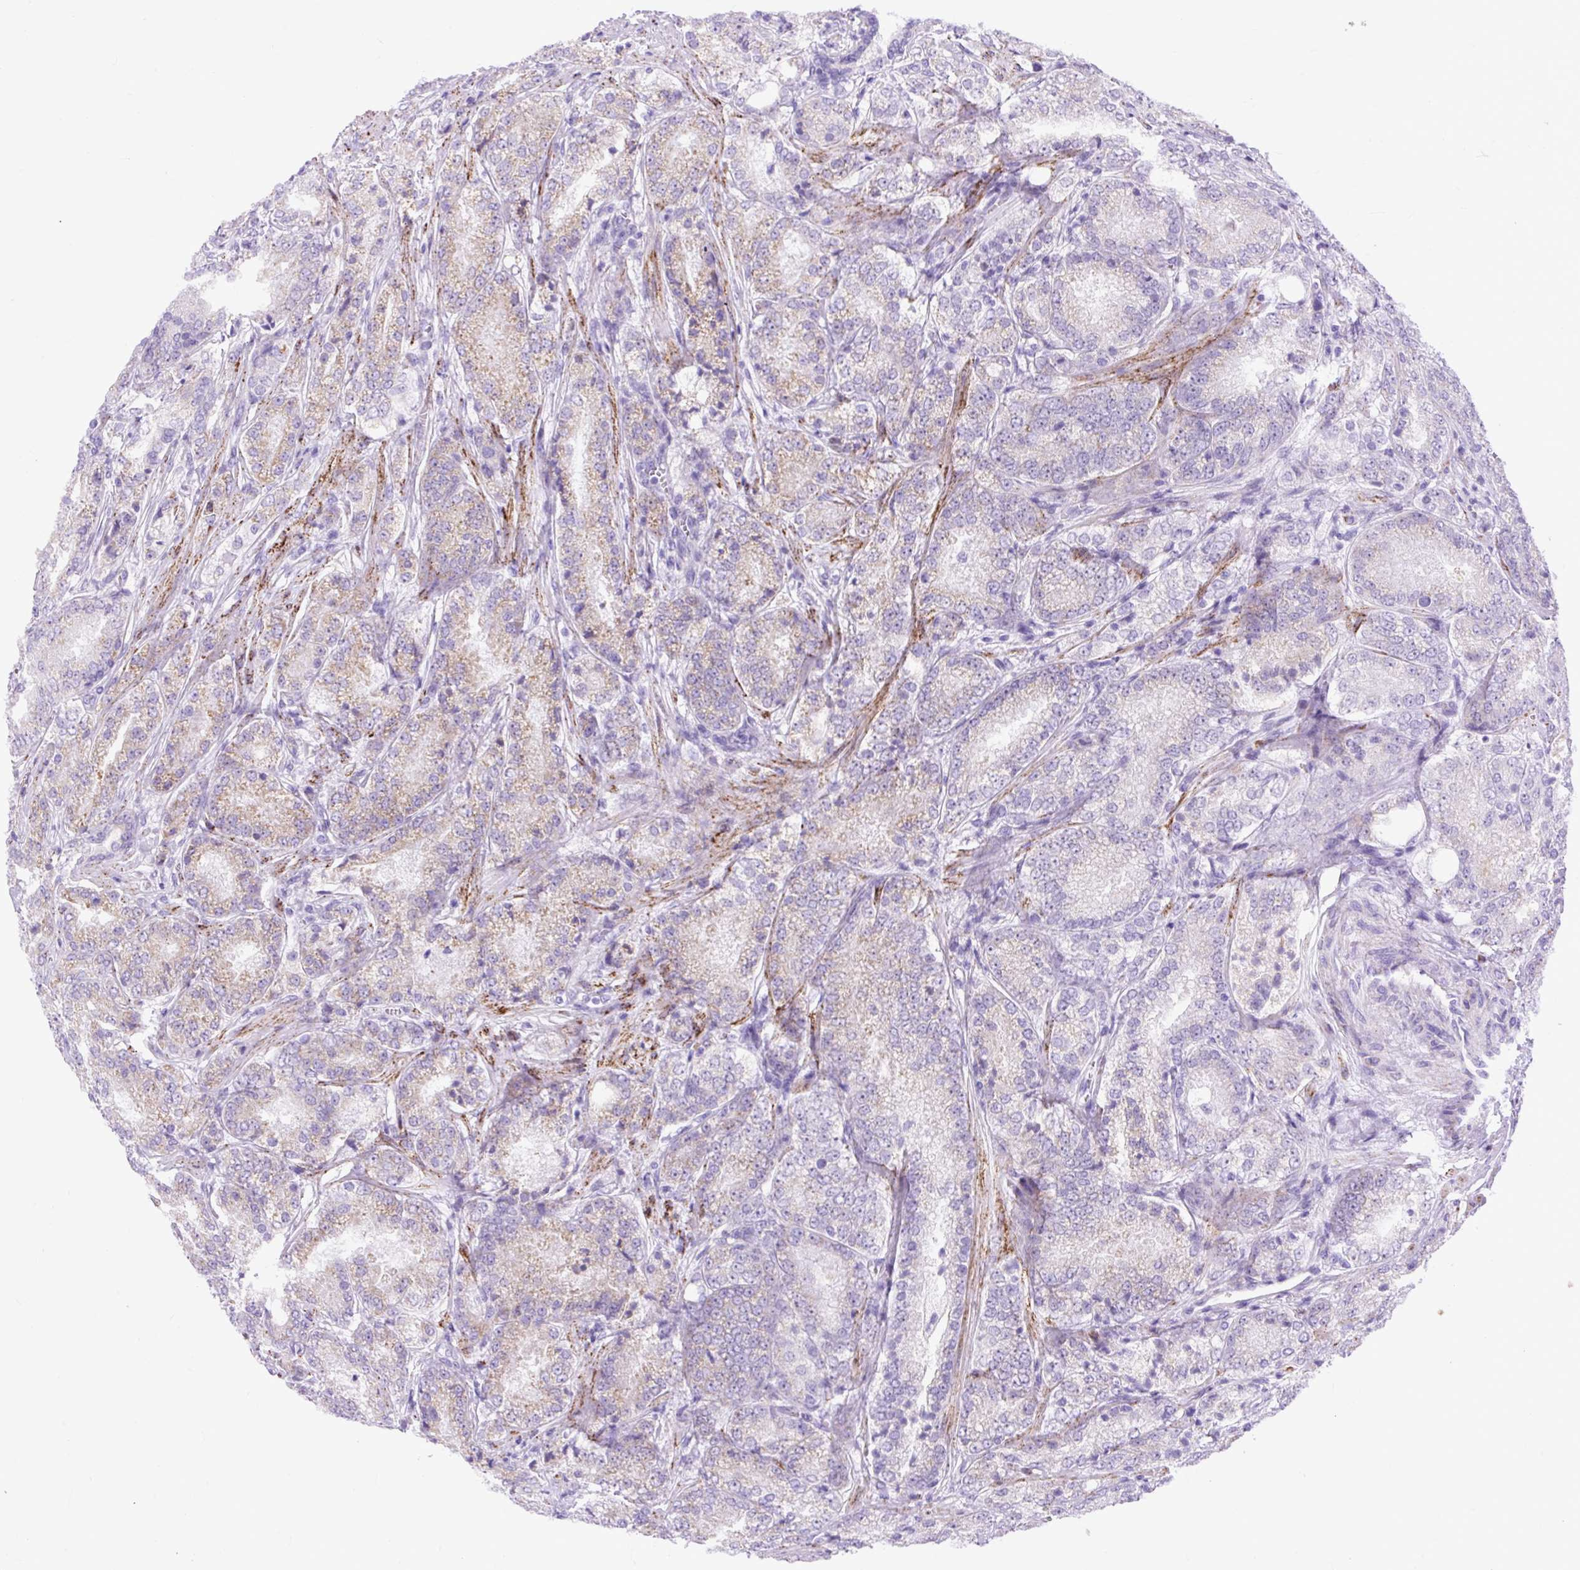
{"staining": {"intensity": "negative", "quantity": "none", "location": "none"}, "tissue": "prostate cancer", "cell_type": "Tumor cells", "image_type": "cancer", "snomed": [{"axis": "morphology", "description": "Adenocarcinoma, High grade"}, {"axis": "topography", "description": "Prostate"}], "caption": "Tumor cells are negative for brown protein staining in prostate cancer (high-grade adenocarcinoma). (Stains: DAB (3,3'-diaminobenzidine) immunohistochemistry (IHC) with hematoxylin counter stain, Microscopy: brightfield microscopy at high magnification).", "gene": "ZNF256", "patient": {"sex": "male", "age": 63}}